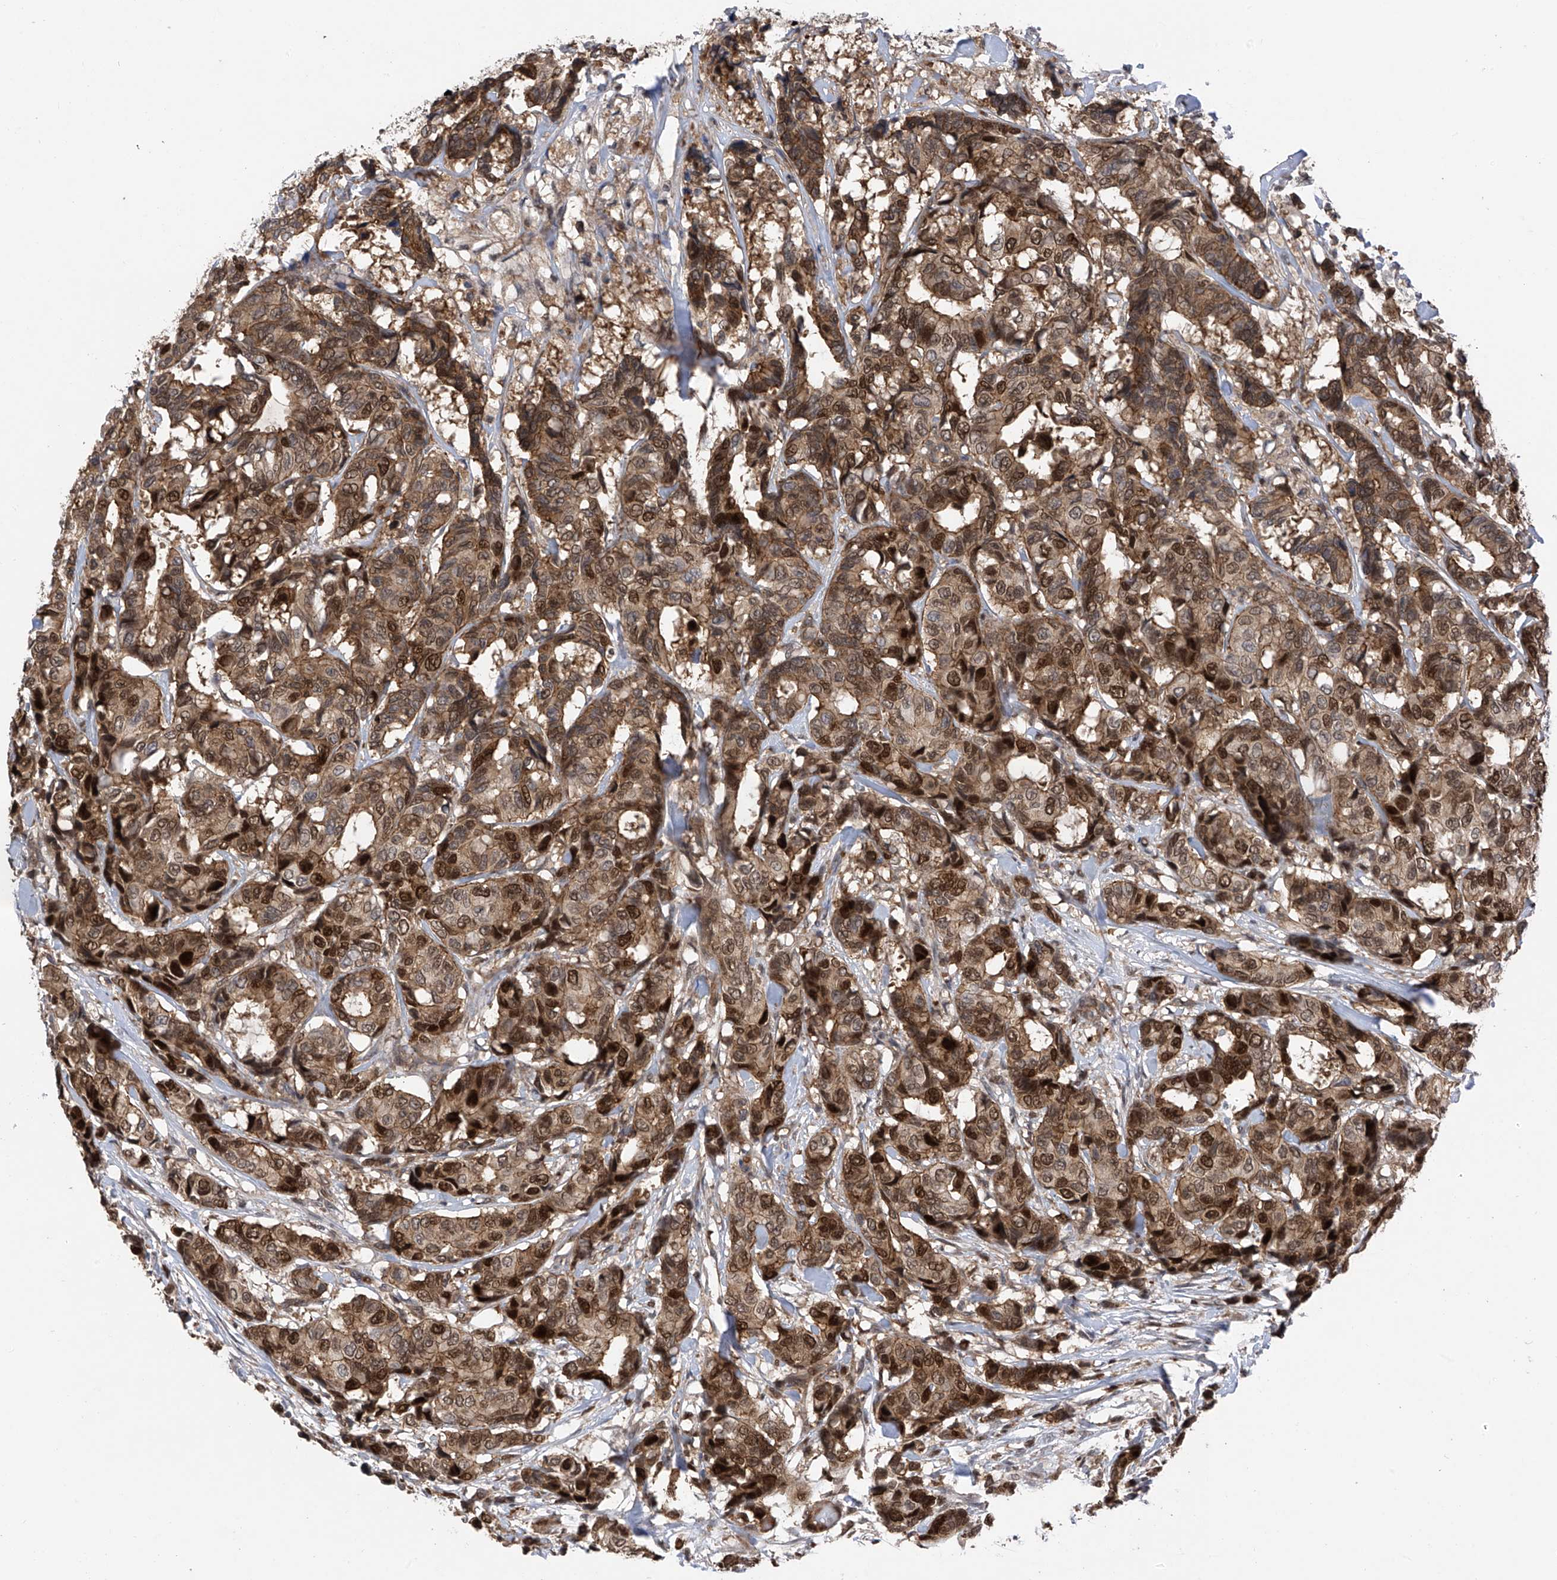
{"staining": {"intensity": "strong", "quantity": "25%-75%", "location": "cytoplasmic/membranous,nuclear"}, "tissue": "breast cancer", "cell_type": "Tumor cells", "image_type": "cancer", "snomed": [{"axis": "morphology", "description": "Duct carcinoma"}, {"axis": "topography", "description": "Breast"}], "caption": "Breast invasive ductal carcinoma stained for a protein shows strong cytoplasmic/membranous and nuclear positivity in tumor cells.", "gene": "DNAJC9", "patient": {"sex": "female", "age": 87}}